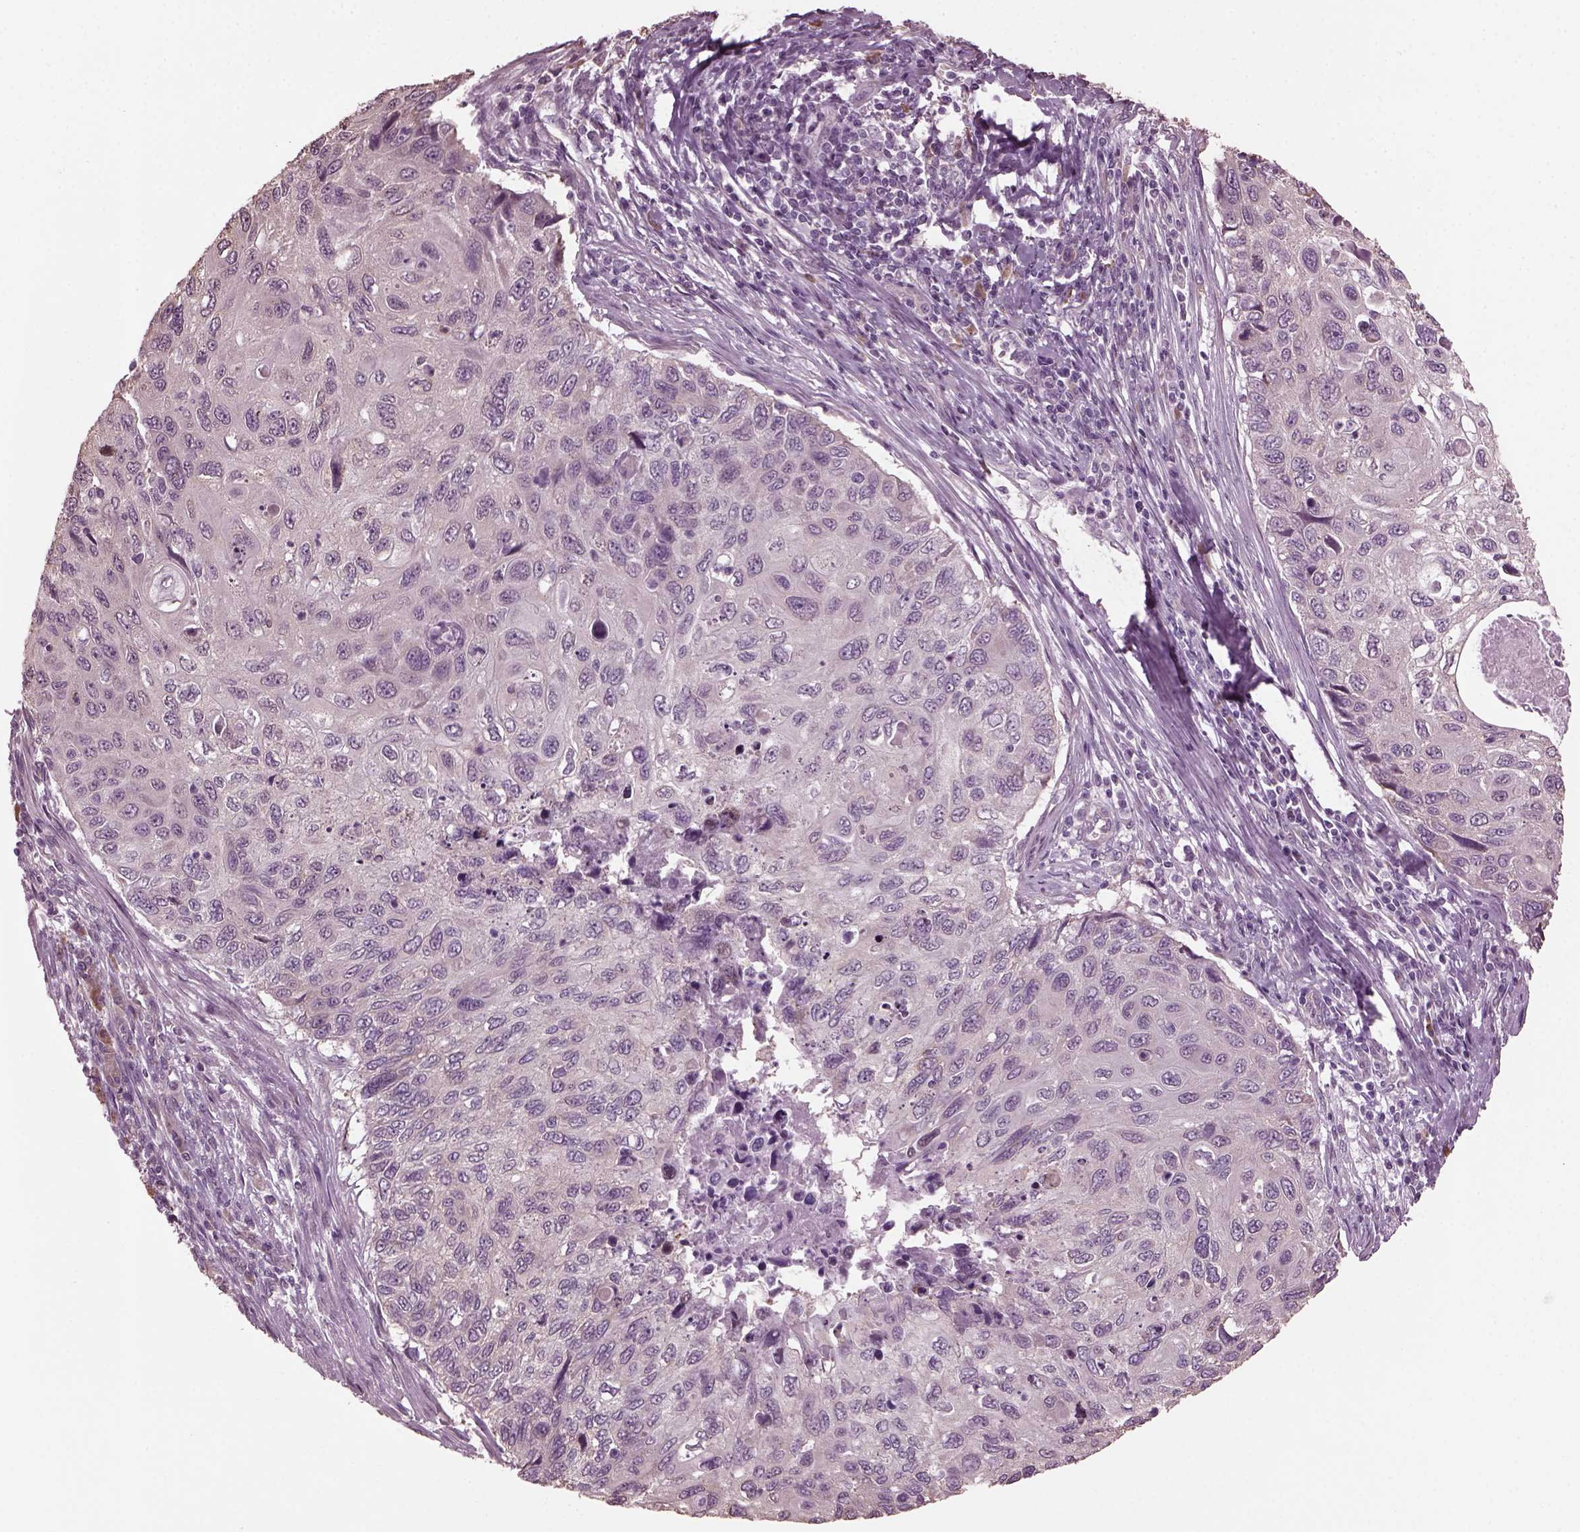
{"staining": {"intensity": "negative", "quantity": "none", "location": "none"}, "tissue": "cervical cancer", "cell_type": "Tumor cells", "image_type": "cancer", "snomed": [{"axis": "morphology", "description": "Squamous cell carcinoma, NOS"}, {"axis": "topography", "description": "Cervix"}], "caption": "Immunohistochemistry (IHC) histopathology image of neoplastic tissue: cervical cancer stained with DAB (3,3'-diaminobenzidine) demonstrates no significant protein expression in tumor cells. Nuclei are stained in blue.", "gene": "CABP5", "patient": {"sex": "female", "age": 70}}